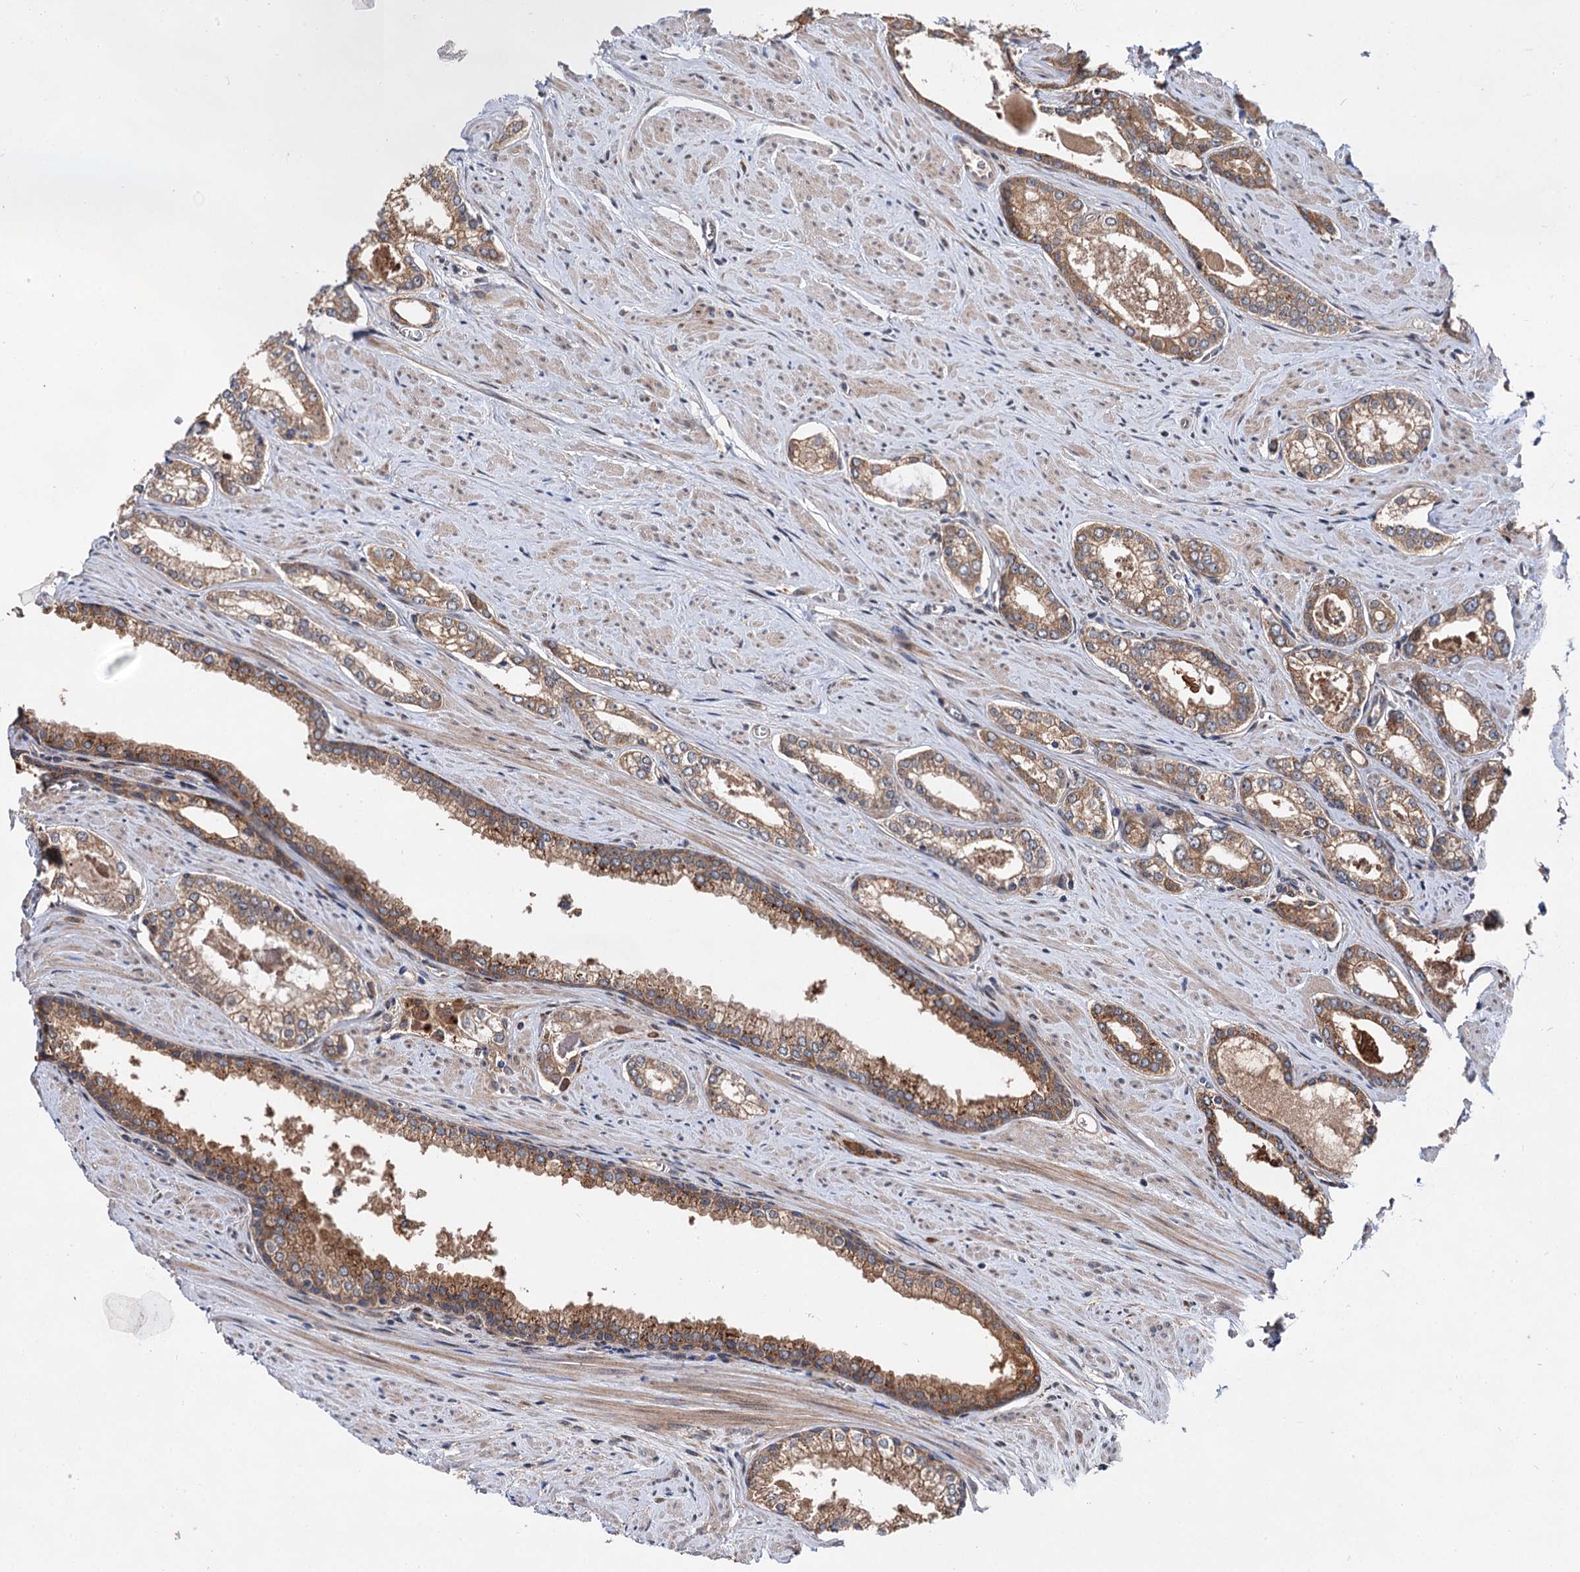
{"staining": {"intensity": "moderate", "quantity": ">75%", "location": "cytoplasmic/membranous"}, "tissue": "prostate cancer", "cell_type": "Tumor cells", "image_type": "cancer", "snomed": [{"axis": "morphology", "description": "Adenocarcinoma, Low grade"}, {"axis": "topography", "description": "Prostate and seminal vesicle, NOS"}], "caption": "Protein expression analysis of adenocarcinoma (low-grade) (prostate) exhibits moderate cytoplasmic/membranous expression in about >75% of tumor cells.", "gene": "NAA25", "patient": {"sex": "male", "age": 60}}